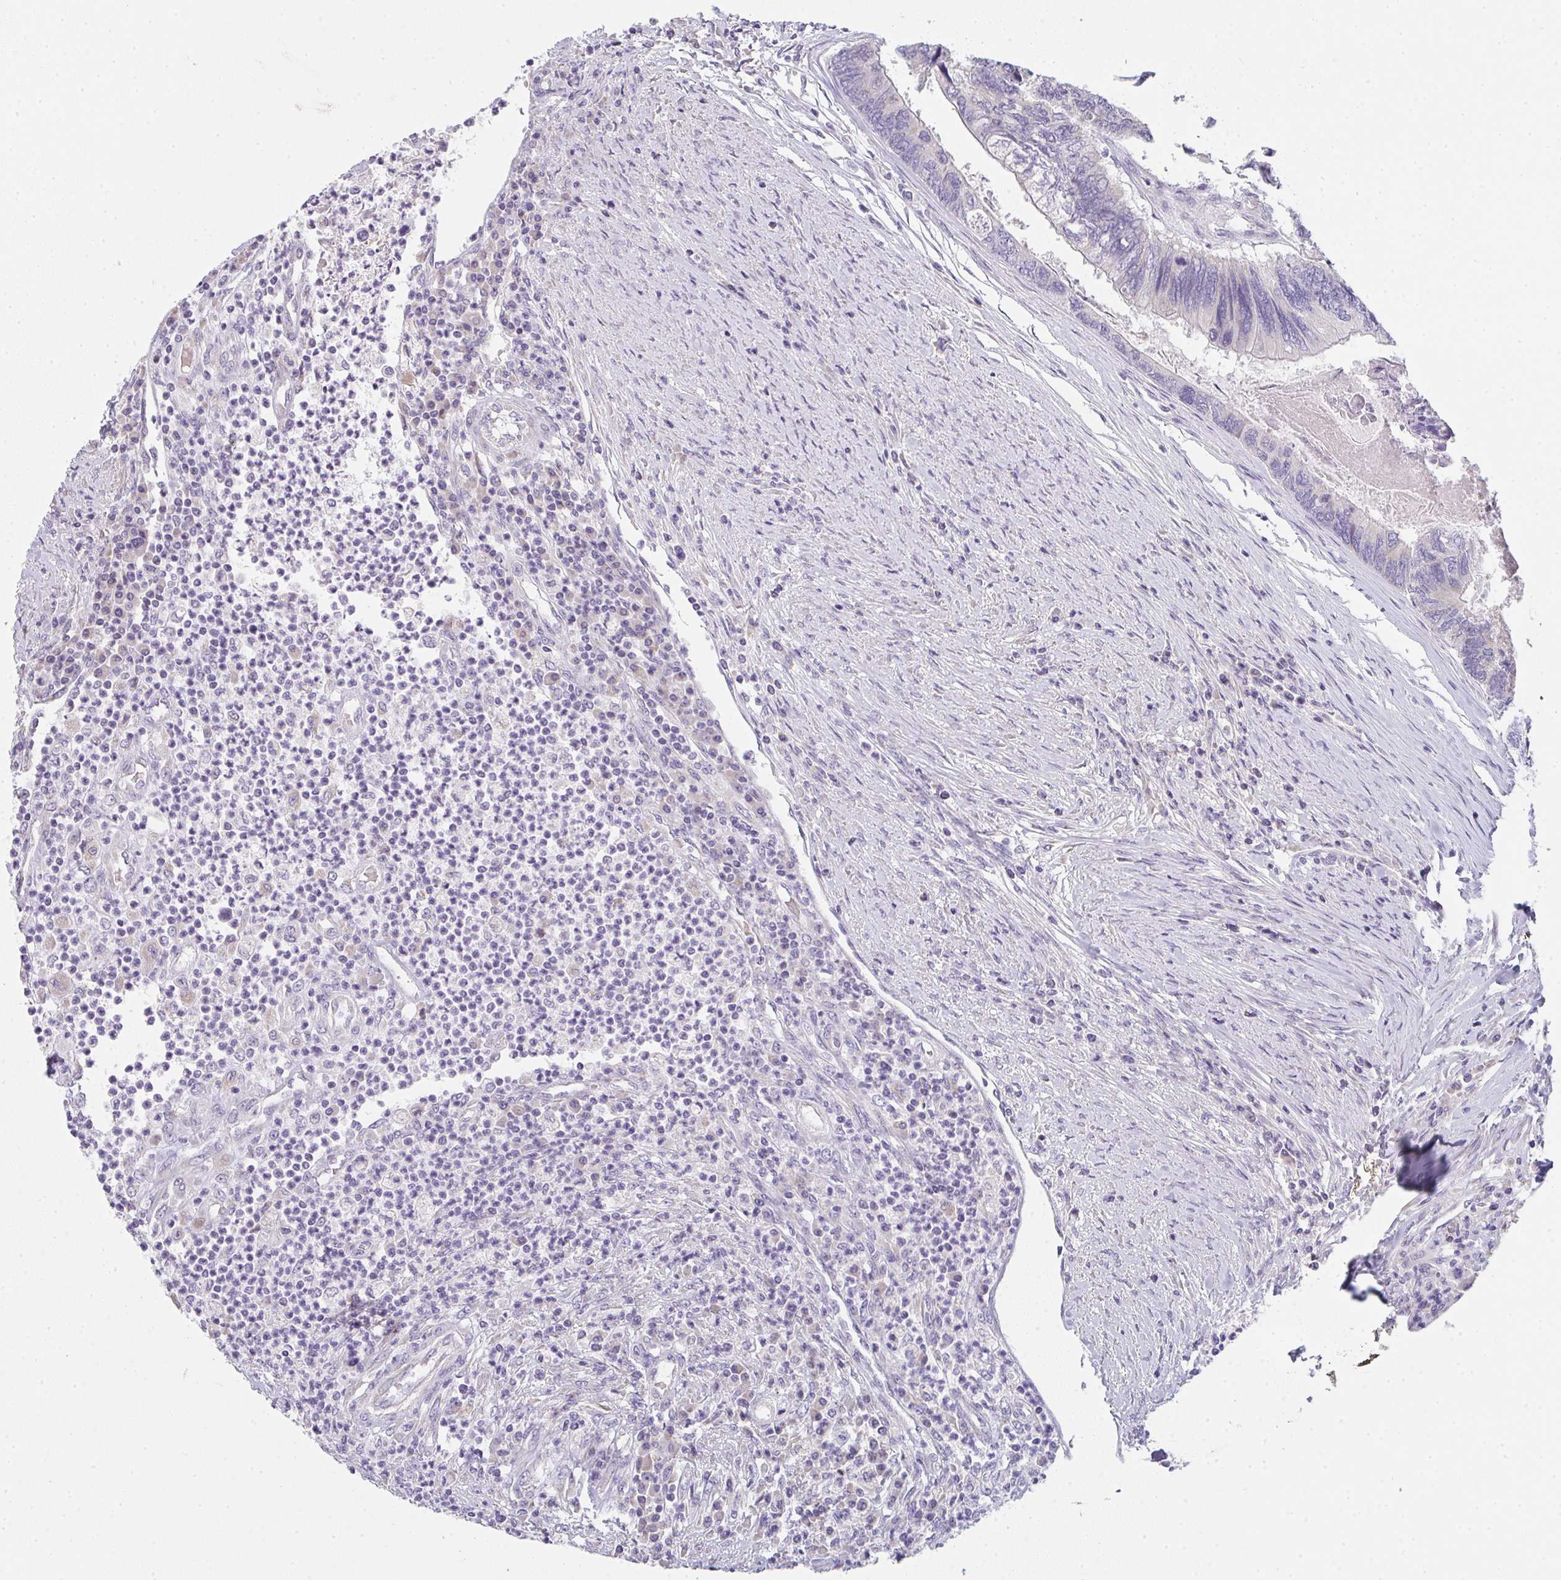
{"staining": {"intensity": "negative", "quantity": "none", "location": "none"}, "tissue": "colorectal cancer", "cell_type": "Tumor cells", "image_type": "cancer", "snomed": [{"axis": "morphology", "description": "Adenocarcinoma, NOS"}, {"axis": "topography", "description": "Colon"}], "caption": "Immunohistochemistry of human adenocarcinoma (colorectal) displays no staining in tumor cells.", "gene": "CACNA1S", "patient": {"sex": "female", "age": 67}}